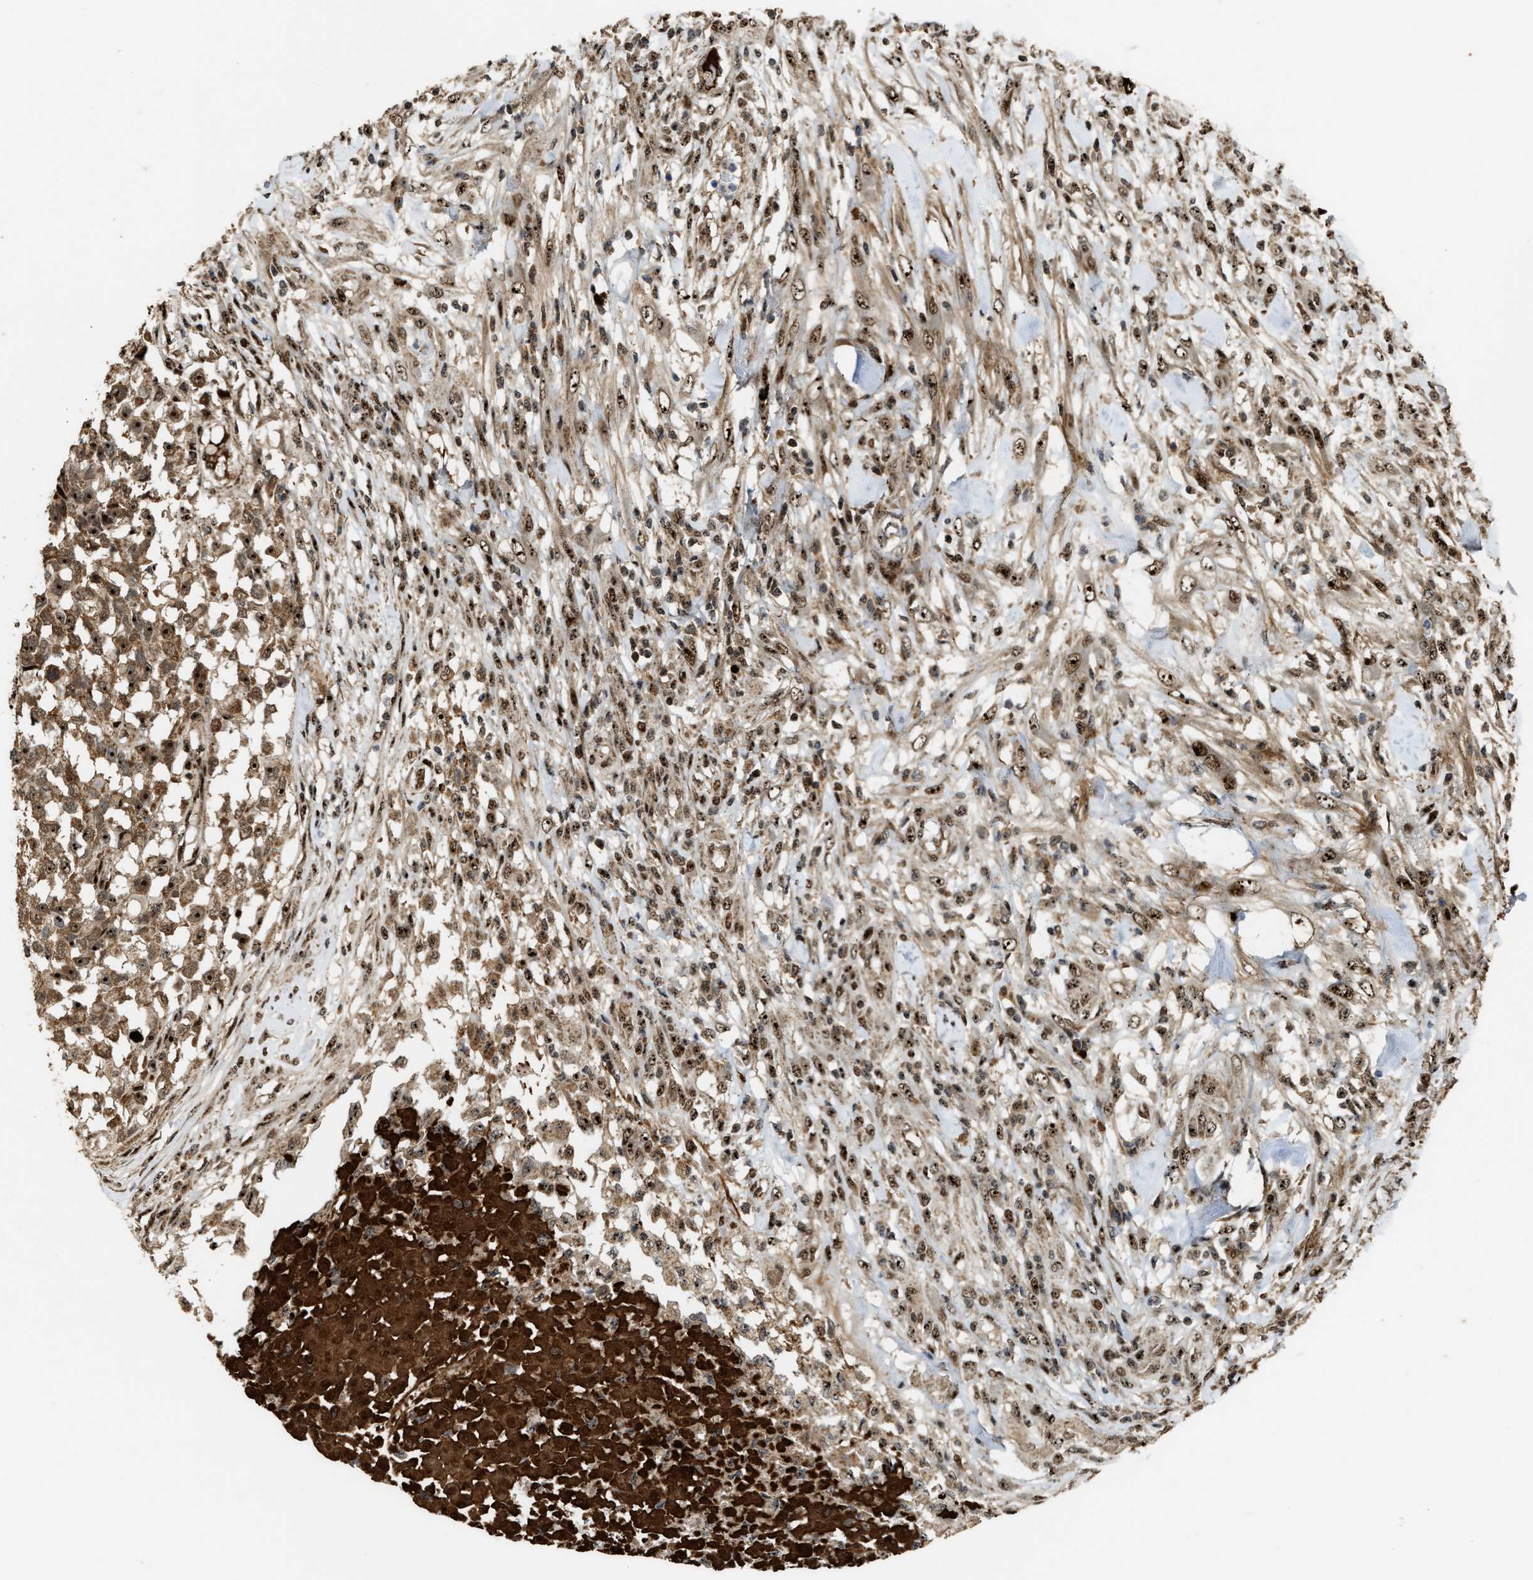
{"staining": {"intensity": "moderate", "quantity": ">75%", "location": "cytoplasmic/membranous,nuclear"}, "tissue": "testis cancer", "cell_type": "Tumor cells", "image_type": "cancer", "snomed": [{"axis": "morphology", "description": "Seminoma, NOS"}, {"axis": "topography", "description": "Testis"}], "caption": "Immunohistochemistry photomicrograph of neoplastic tissue: seminoma (testis) stained using IHC displays medium levels of moderate protein expression localized specifically in the cytoplasmic/membranous and nuclear of tumor cells, appearing as a cytoplasmic/membranous and nuclear brown color.", "gene": "ZNF687", "patient": {"sex": "male", "age": 59}}